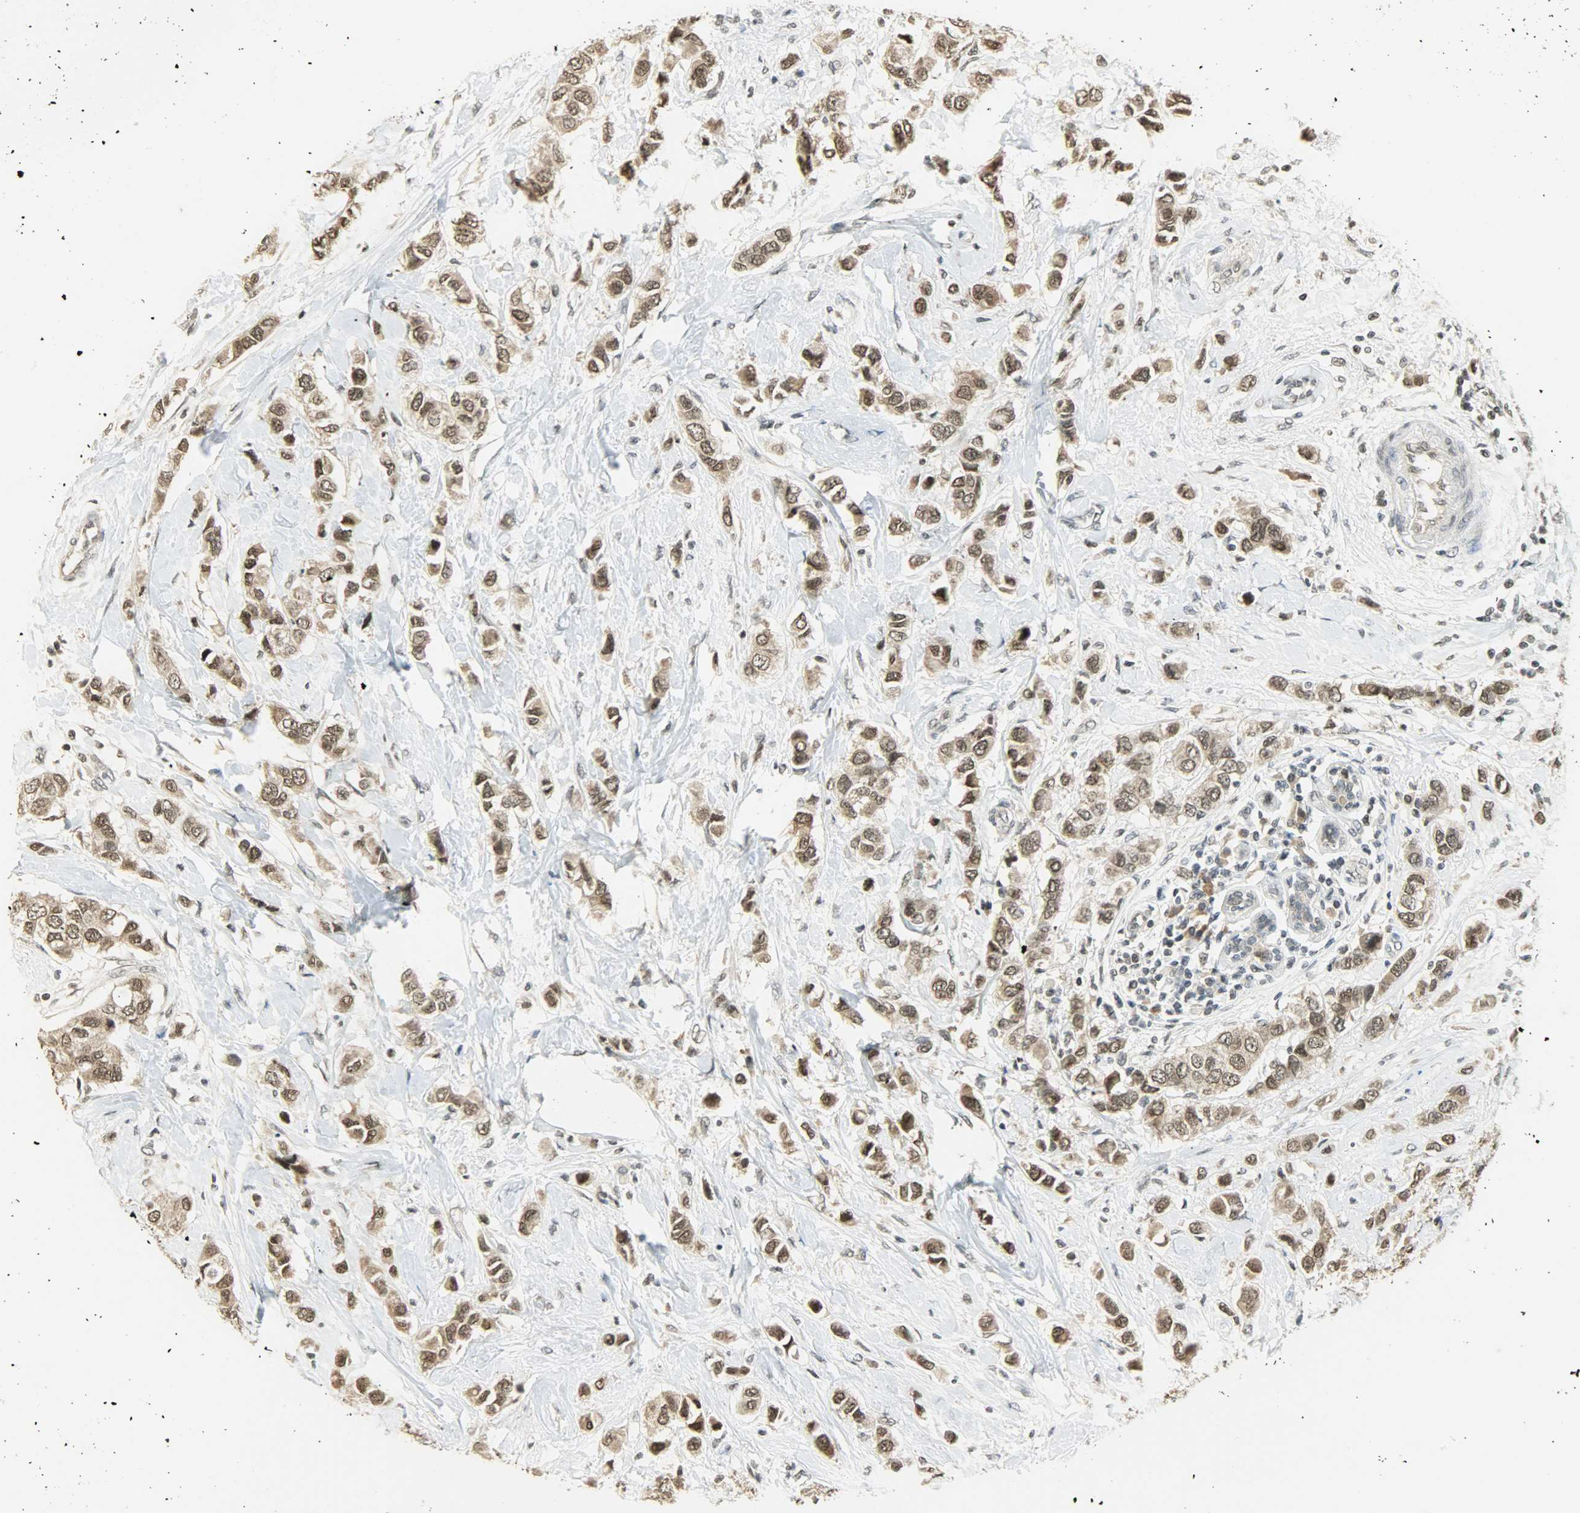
{"staining": {"intensity": "moderate", "quantity": ">75%", "location": "nuclear"}, "tissue": "breast cancer", "cell_type": "Tumor cells", "image_type": "cancer", "snomed": [{"axis": "morphology", "description": "Duct carcinoma"}, {"axis": "topography", "description": "Breast"}], "caption": "A brown stain labels moderate nuclear expression of a protein in human breast cancer tumor cells.", "gene": "SMARCA5", "patient": {"sex": "female", "age": 50}}